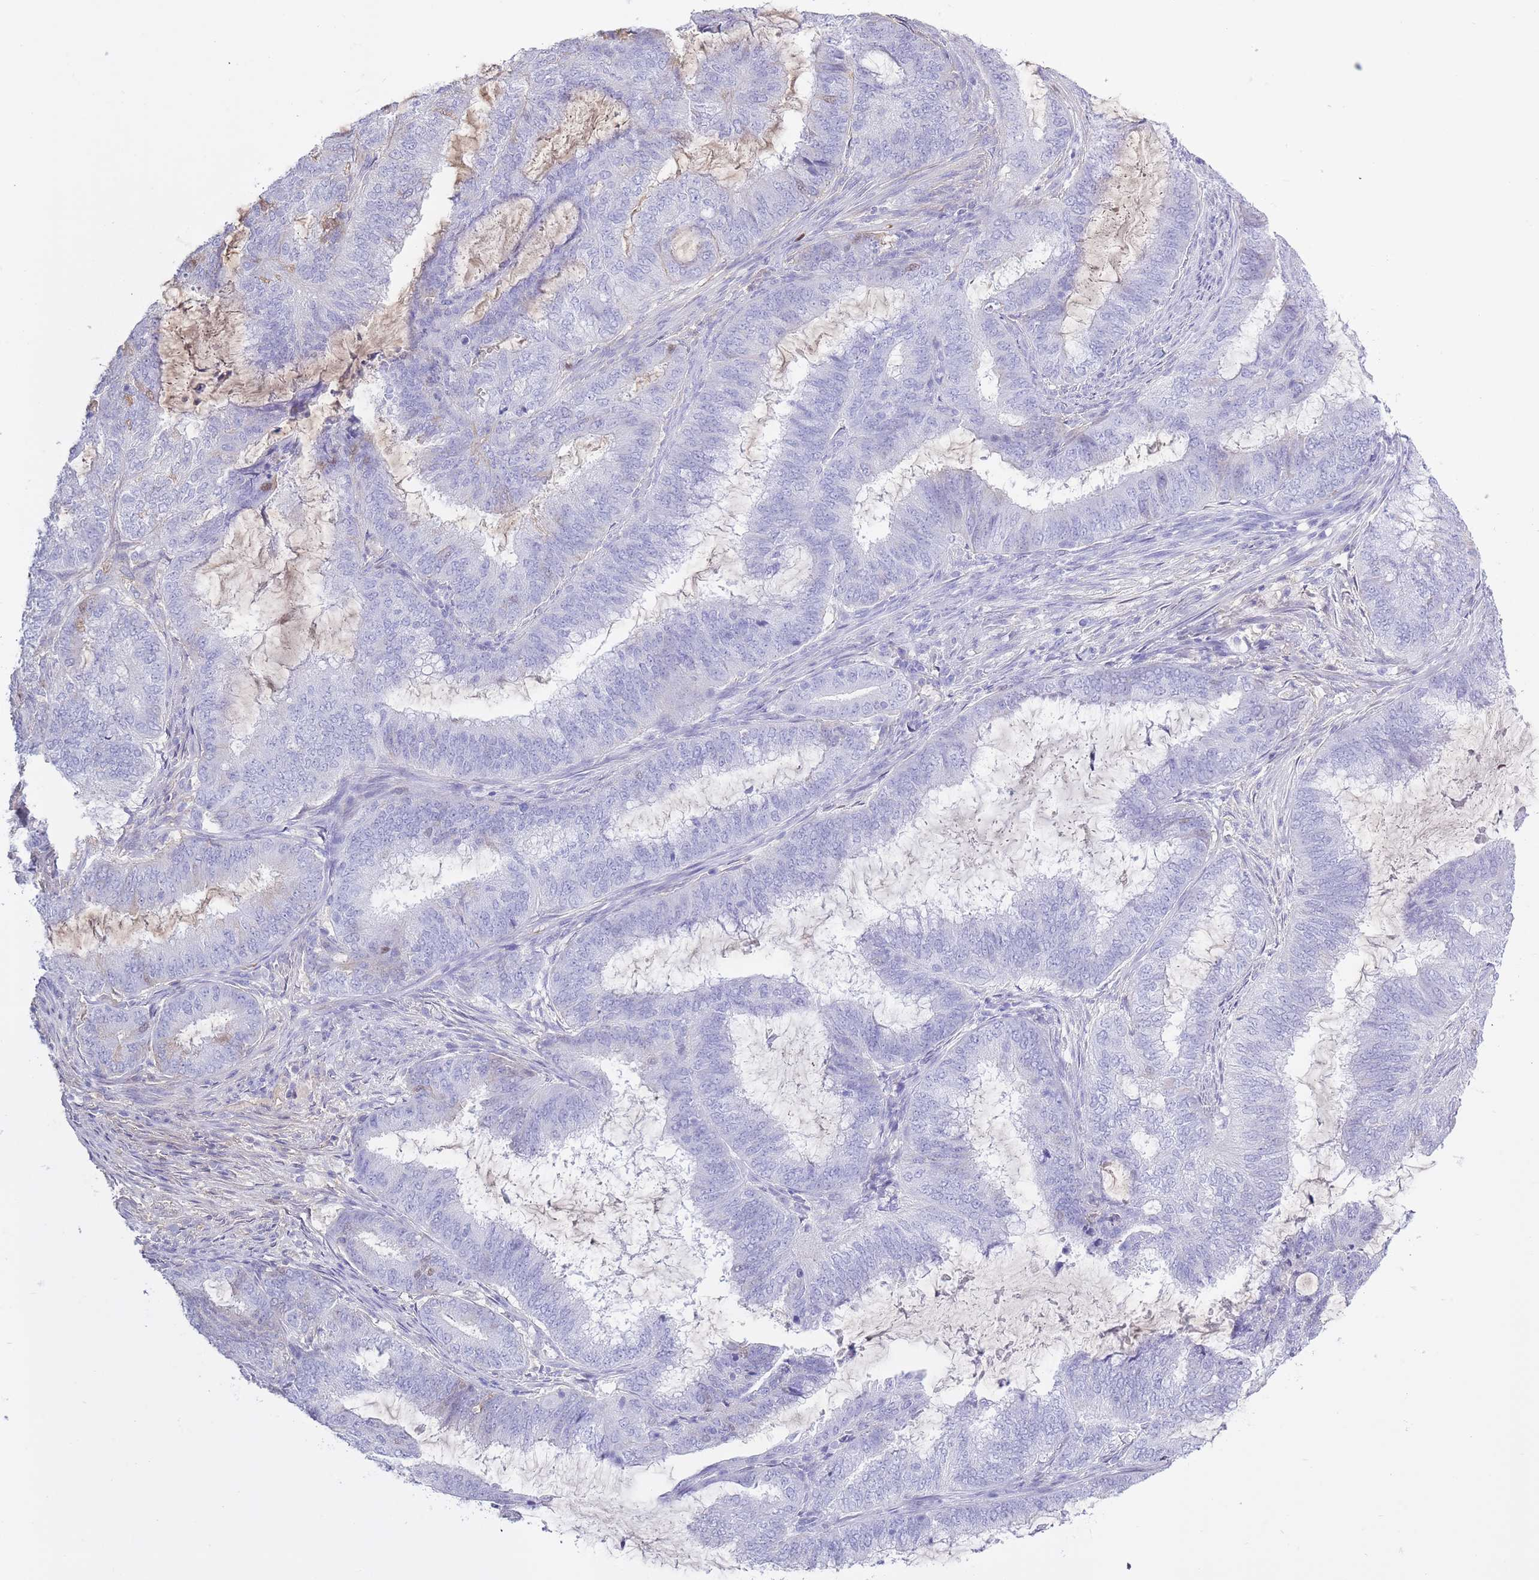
{"staining": {"intensity": "negative", "quantity": "none", "location": "none"}, "tissue": "endometrial cancer", "cell_type": "Tumor cells", "image_type": "cancer", "snomed": [{"axis": "morphology", "description": "Adenocarcinoma, NOS"}, {"axis": "topography", "description": "Endometrium"}], "caption": "Endometrial adenocarcinoma stained for a protein using IHC demonstrates no positivity tumor cells.", "gene": "AP3S2", "patient": {"sex": "female", "age": 51}}